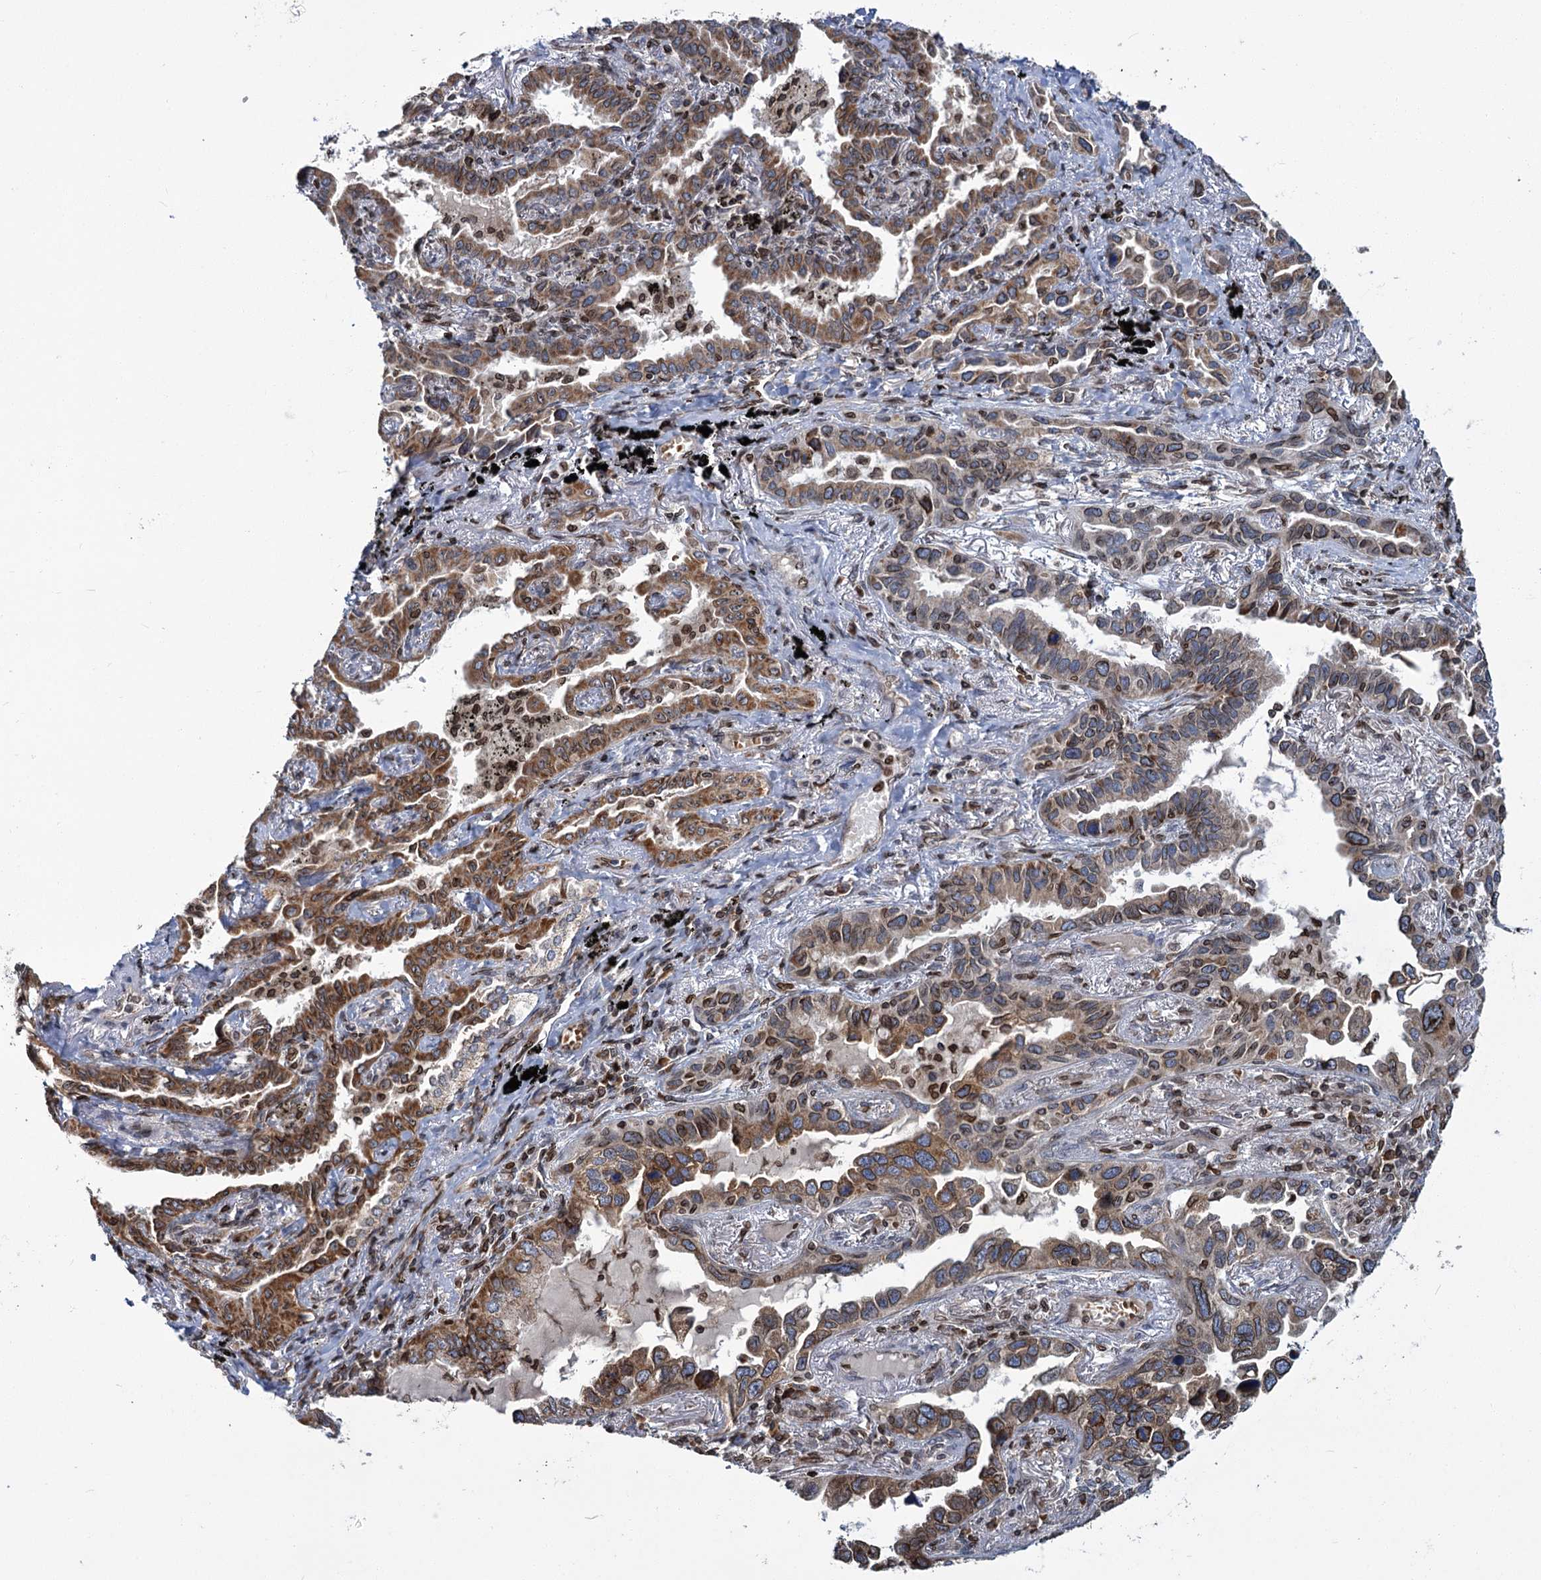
{"staining": {"intensity": "moderate", "quantity": ">75%", "location": "cytoplasmic/membranous"}, "tissue": "lung cancer", "cell_type": "Tumor cells", "image_type": "cancer", "snomed": [{"axis": "morphology", "description": "Adenocarcinoma, NOS"}, {"axis": "topography", "description": "Lung"}], "caption": "IHC of human lung cancer demonstrates medium levels of moderate cytoplasmic/membranous positivity in about >75% of tumor cells. (DAB = brown stain, brightfield microscopy at high magnification).", "gene": "CFAP46", "patient": {"sex": "male", "age": 67}}